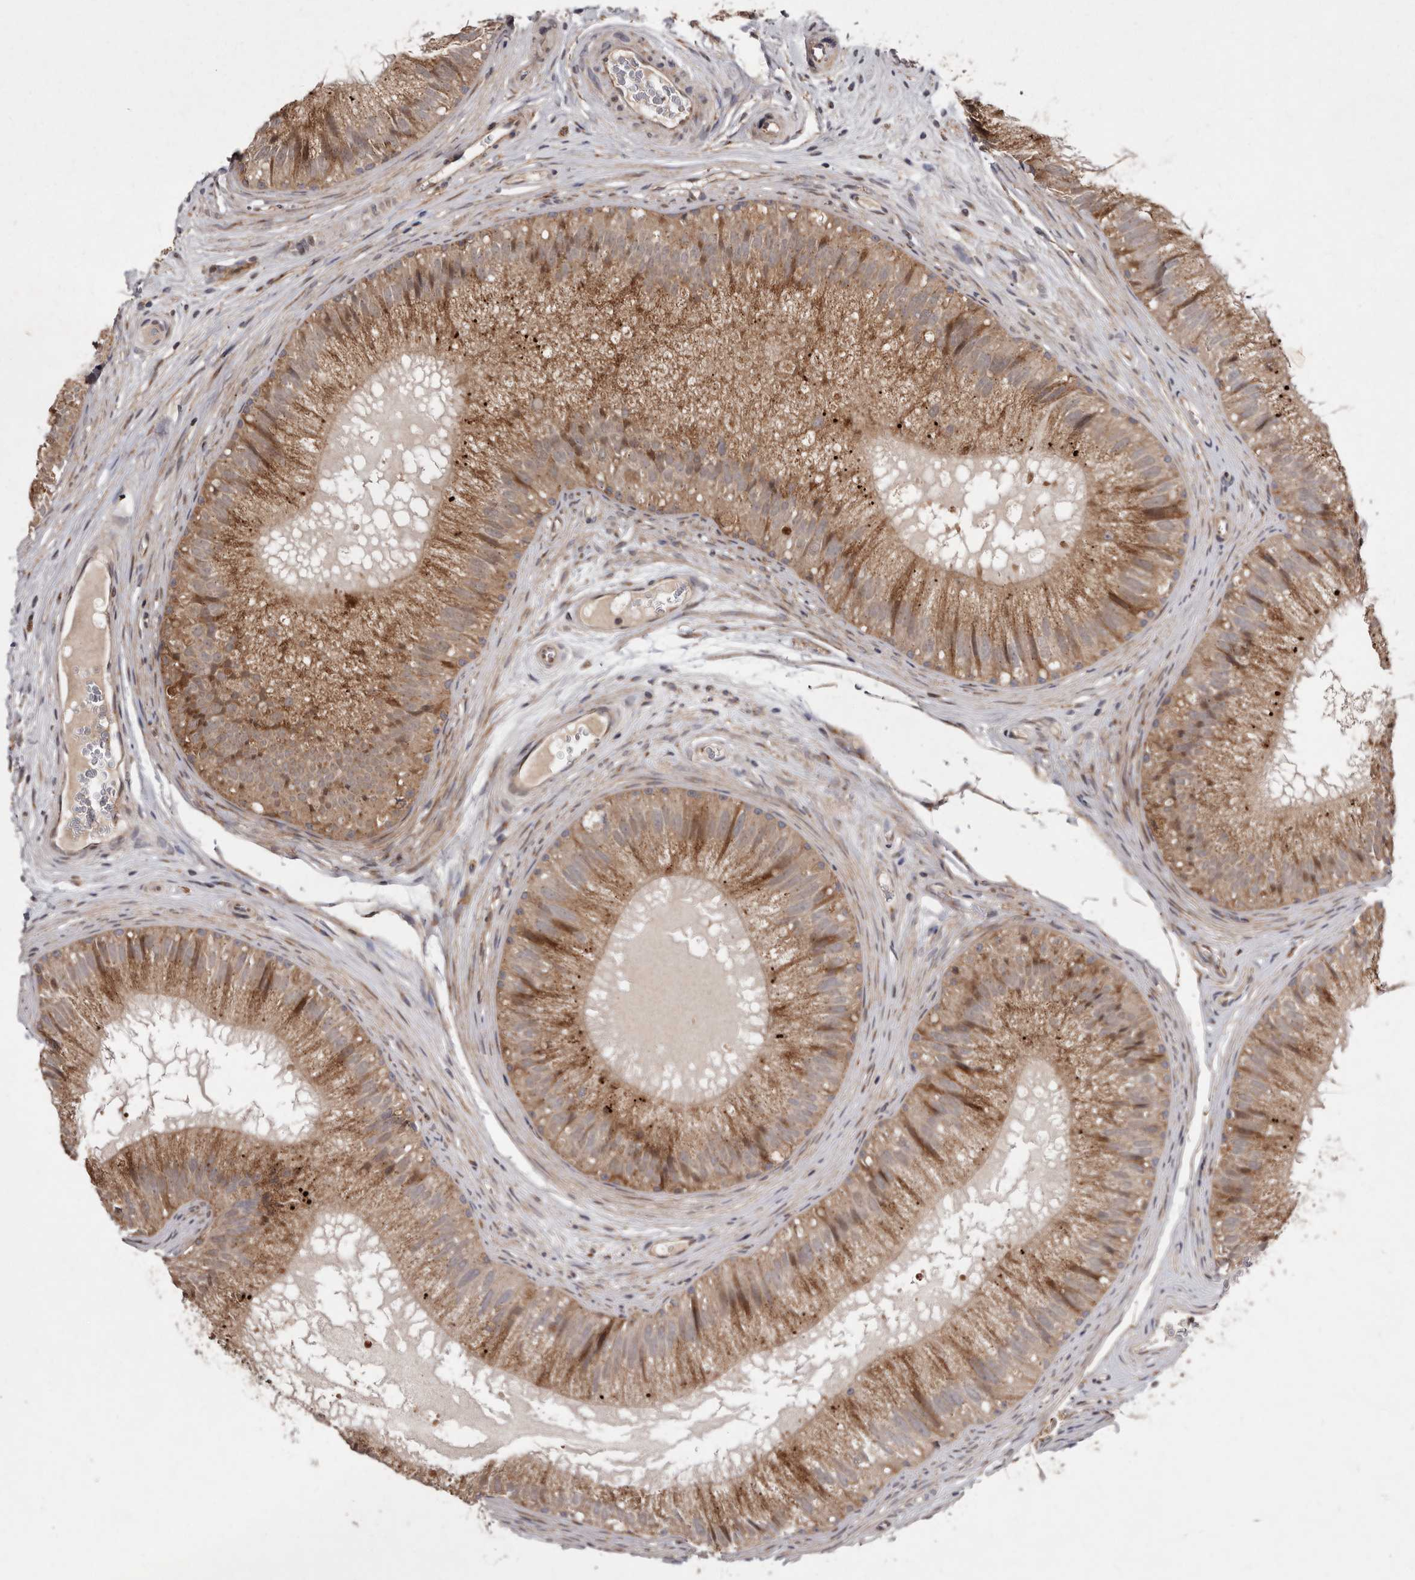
{"staining": {"intensity": "moderate", "quantity": ">75%", "location": "cytoplasmic/membranous"}, "tissue": "epididymis", "cell_type": "Glandular cells", "image_type": "normal", "snomed": [{"axis": "morphology", "description": "Normal tissue, NOS"}, {"axis": "topography", "description": "Epididymis"}], "caption": "This micrograph reveals immunohistochemistry (IHC) staining of unremarkable human epididymis, with medium moderate cytoplasmic/membranous expression in approximately >75% of glandular cells.", "gene": "FLAD1", "patient": {"sex": "male", "age": 29}}